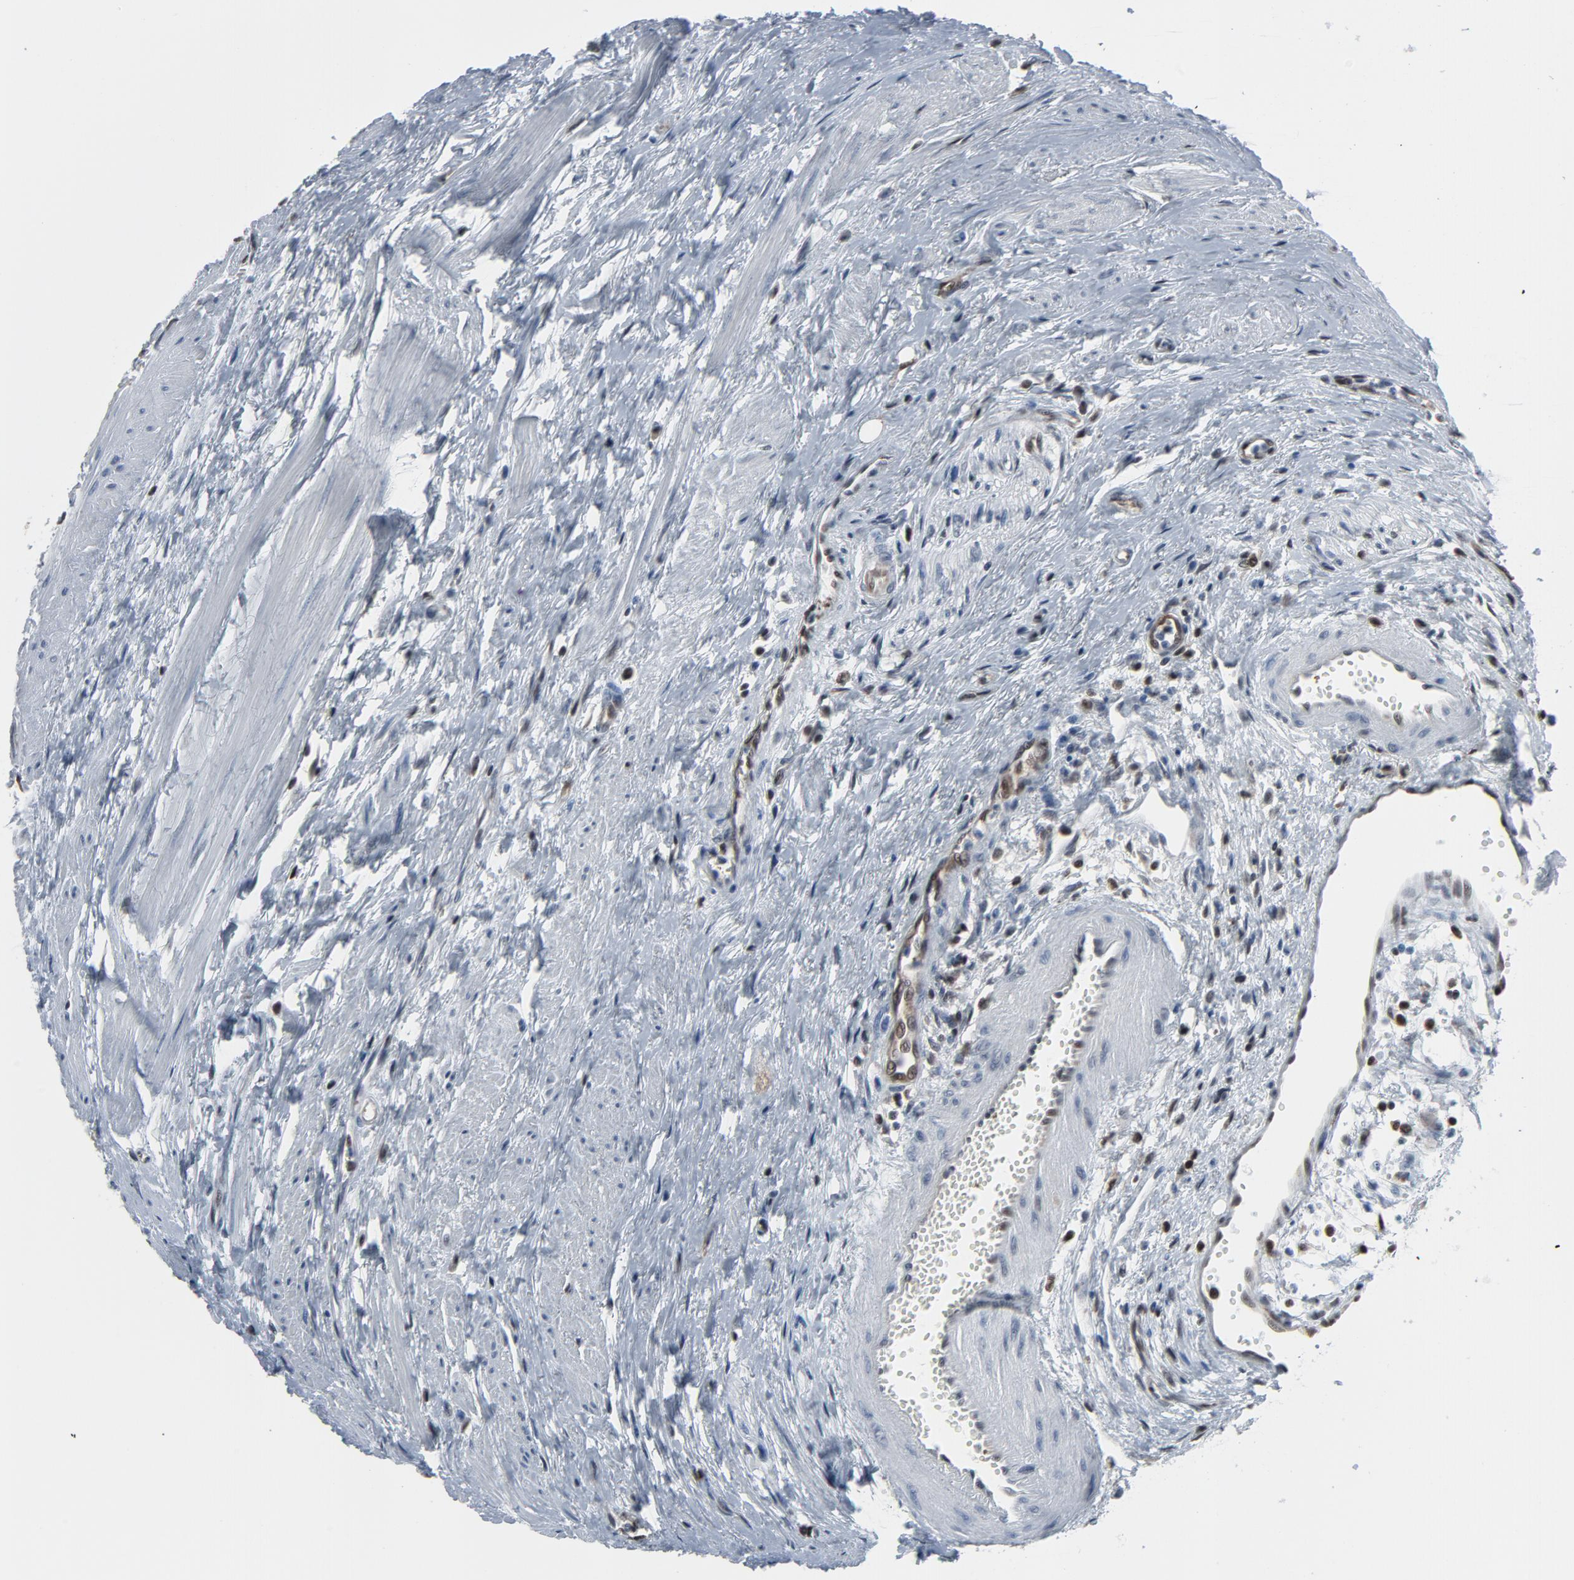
{"staining": {"intensity": "negative", "quantity": "none", "location": "none"}, "tissue": "urothelial cancer", "cell_type": "Tumor cells", "image_type": "cancer", "snomed": [{"axis": "morphology", "description": "Urothelial carcinoma, High grade"}, {"axis": "topography", "description": "Urinary bladder"}], "caption": "Urothelial cancer was stained to show a protein in brown. There is no significant staining in tumor cells.", "gene": "STAT5A", "patient": {"sex": "female", "age": 85}}